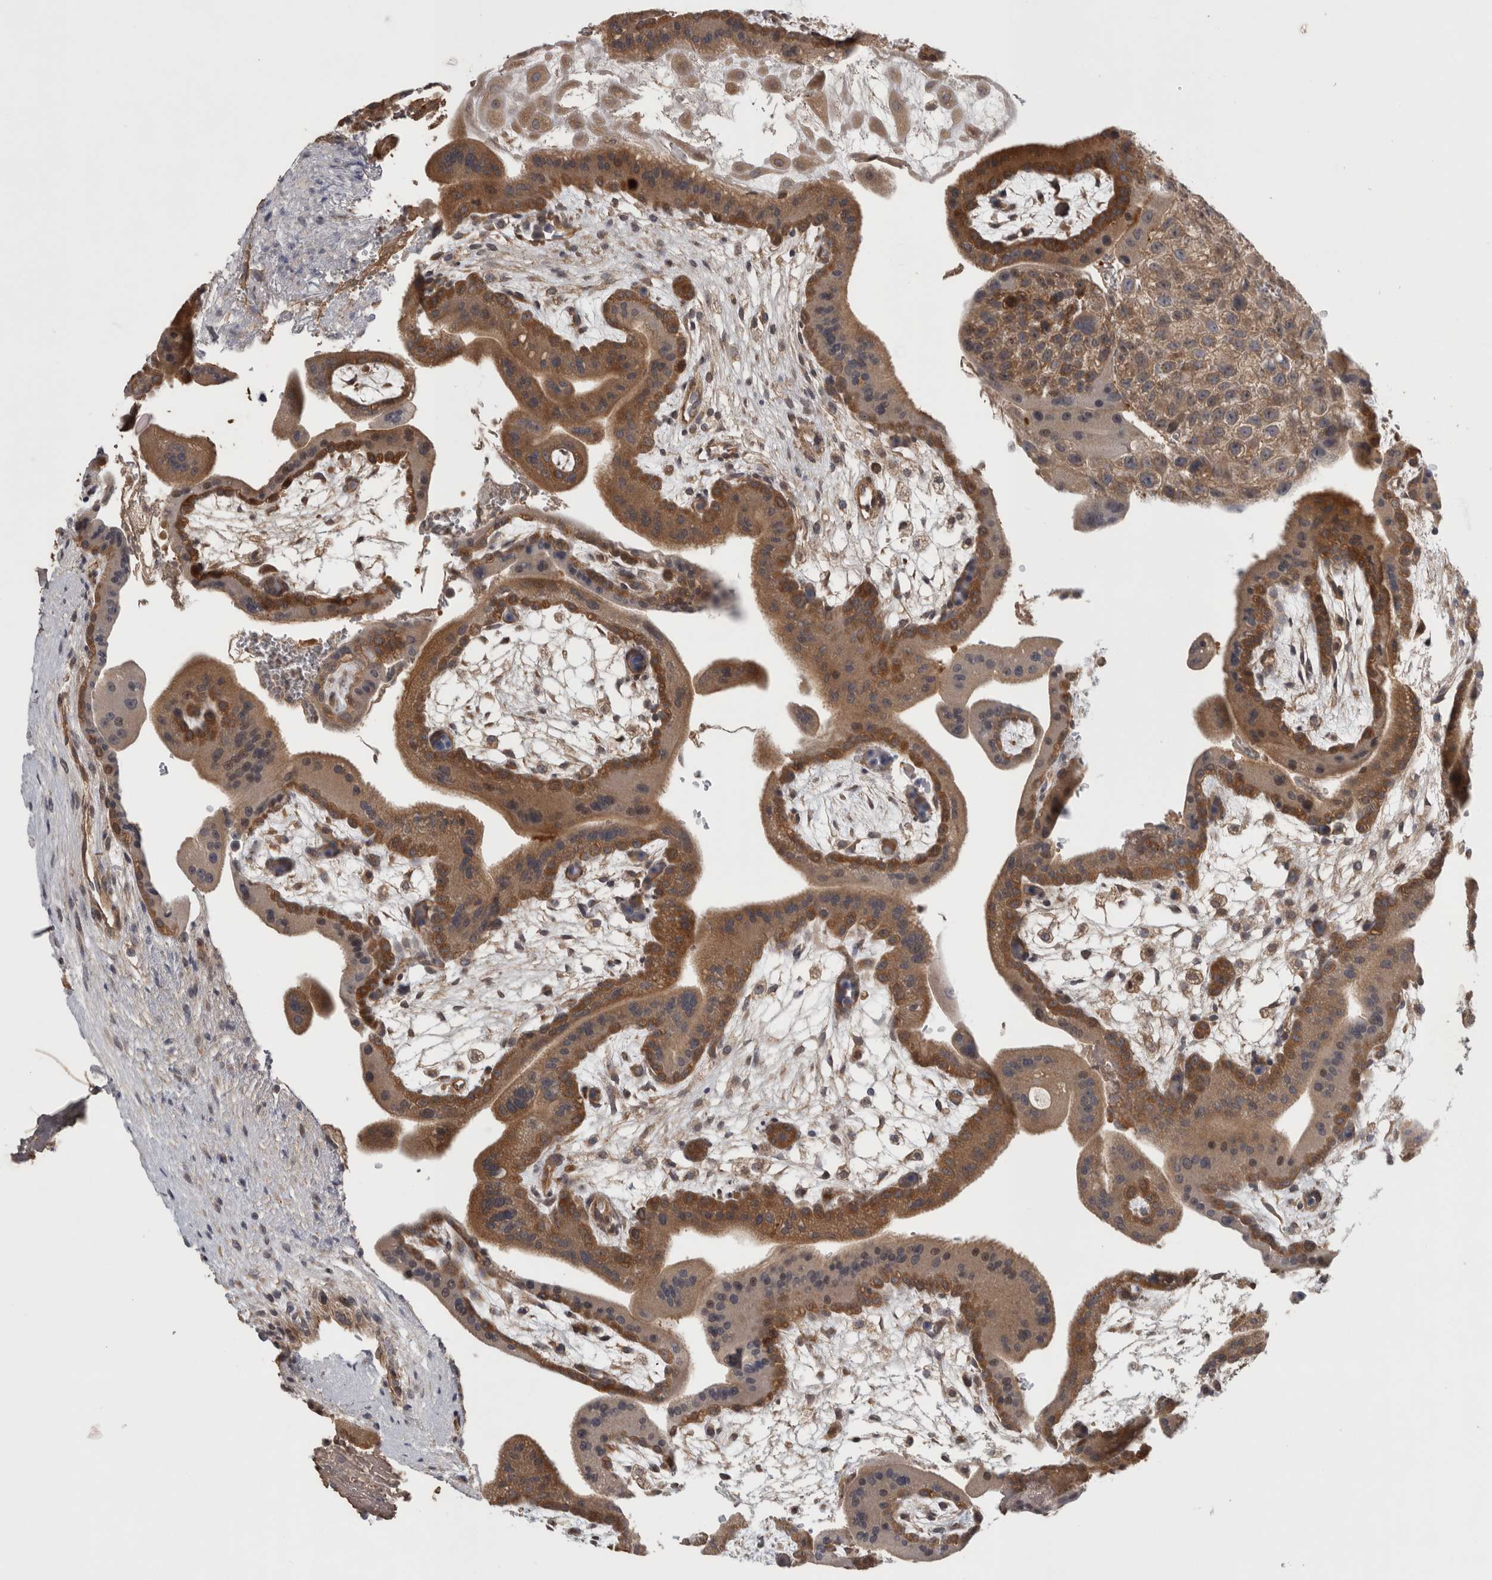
{"staining": {"intensity": "moderate", "quantity": ">75%", "location": "cytoplasmic/membranous"}, "tissue": "placenta", "cell_type": "Decidual cells", "image_type": "normal", "snomed": [{"axis": "morphology", "description": "Normal tissue, NOS"}, {"axis": "topography", "description": "Placenta"}], "caption": "This histopathology image demonstrates immunohistochemistry (IHC) staining of normal placenta, with medium moderate cytoplasmic/membranous positivity in about >75% of decidual cells.", "gene": "TRMT61B", "patient": {"sex": "female", "age": 35}}